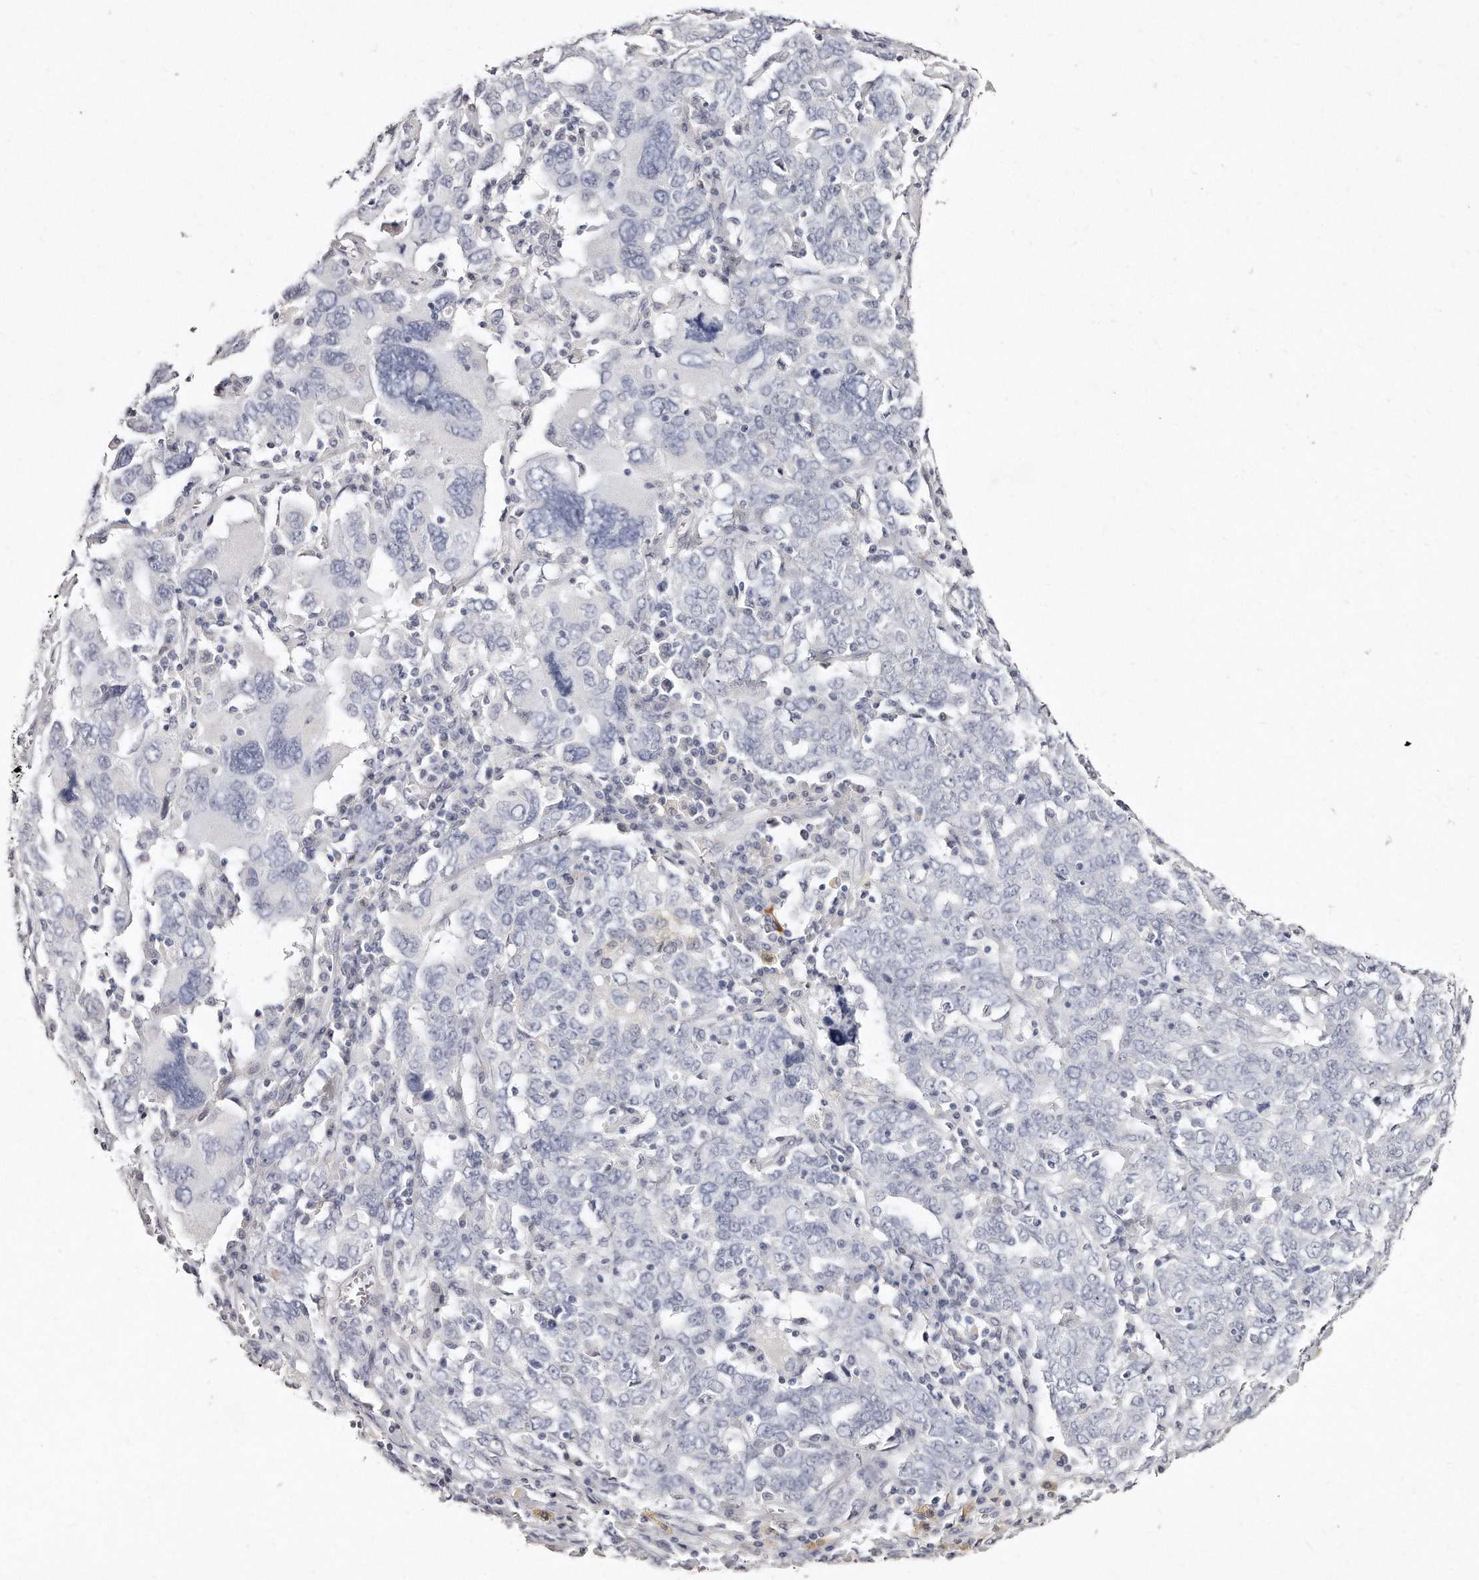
{"staining": {"intensity": "negative", "quantity": "none", "location": "none"}, "tissue": "ovarian cancer", "cell_type": "Tumor cells", "image_type": "cancer", "snomed": [{"axis": "morphology", "description": "Carcinoma, endometroid"}, {"axis": "topography", "description": "Ovary"}], "caption": "This is a histopathology image of IHC staining of endometroid carcinoma (ovarian), which shows no expression in tumor cells.", "gene": "GDA", "patient": {"sex": "female", "age": 62}}